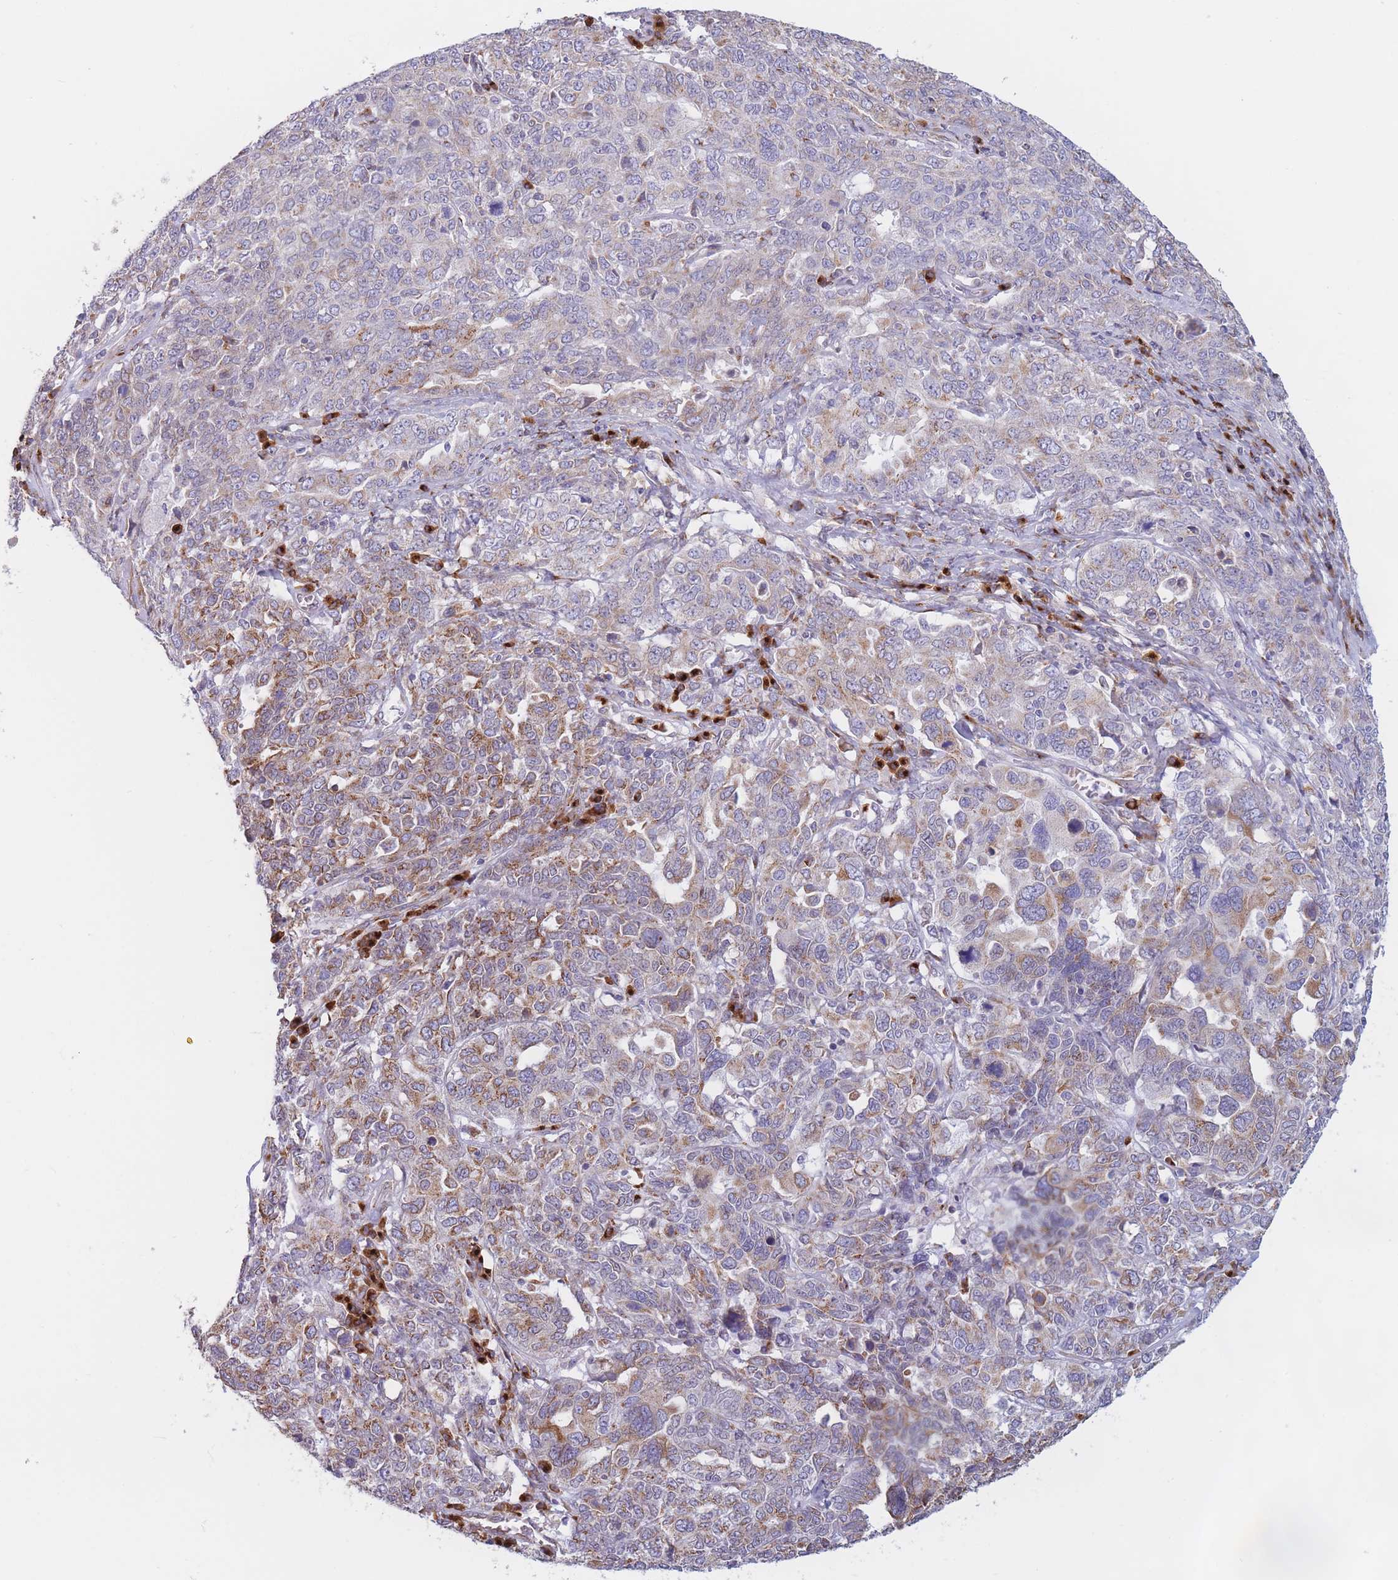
{"staining": {"intensity": "moderate", "quantity": "25%-75%", "location": "cytoplasmic/membranous"}, "tissue": "ovarian cancer", "cell_type": "Tumor cells", "image_type": "cancer", "snomed": [{"axis": "morphology", "description": "Carcinoma, endometroid"}, {"axis": "topography", "description": "Ovary"}], "caption": "IHC histopathology image of neoplastic tissue: human endometroid carcinoma (ovarian) stained using immunohistochemistry (IHC) demonstrates medium levels of moderate protein expression localized specifically in the cytoplasmic/membranous of tumor cells, appearing as a cytoplasmic/membranous brown color.", "gene": "MRPL30", "patient": {"sex": "female", "age": 62}}